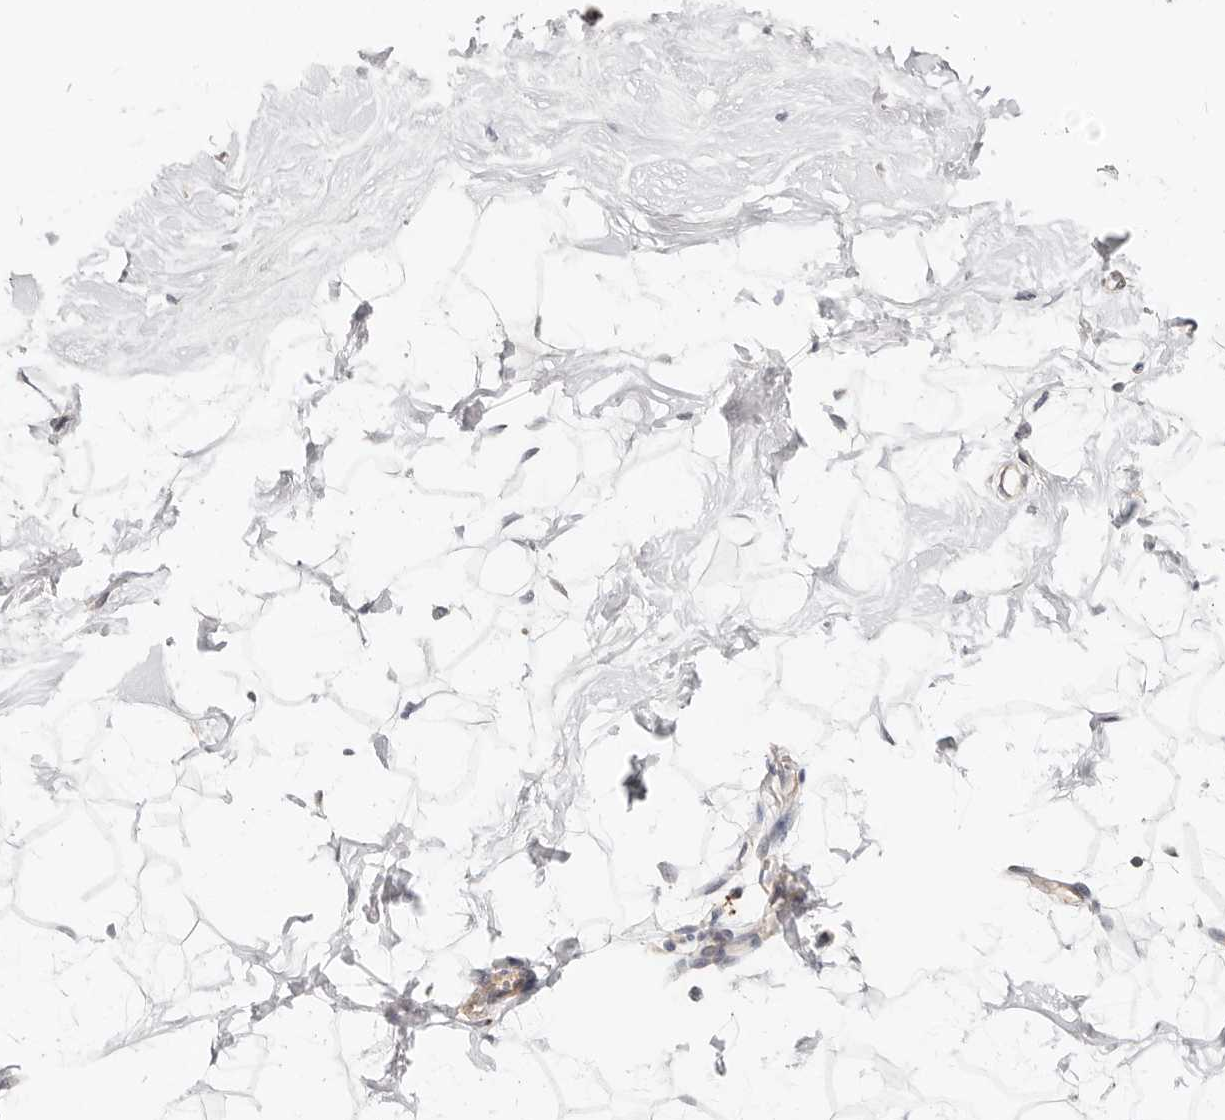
{"staining": {"intensity": "negative", "quantity": "none", "location": "none"}, "tissue": "breast", "cell_type": "Adipocytes", "image_type": "normal", "snomed": [{"axis": "morphology", "description": "Normal tissue, NOS"}, {"axis": "topography", "description": "Breast"}], "caption": "Immunohistochemical staining of benign human breast demonstrates no significant staining in adipocytes. Brightfield microscopy of IHC stained with DAB (3,3'-diaminobenzidine) (brown) and hematoxylin (blue), captured at high magnification.", "gene": "ZRANB1", "patient": {"sex": "female", "age": 26}}